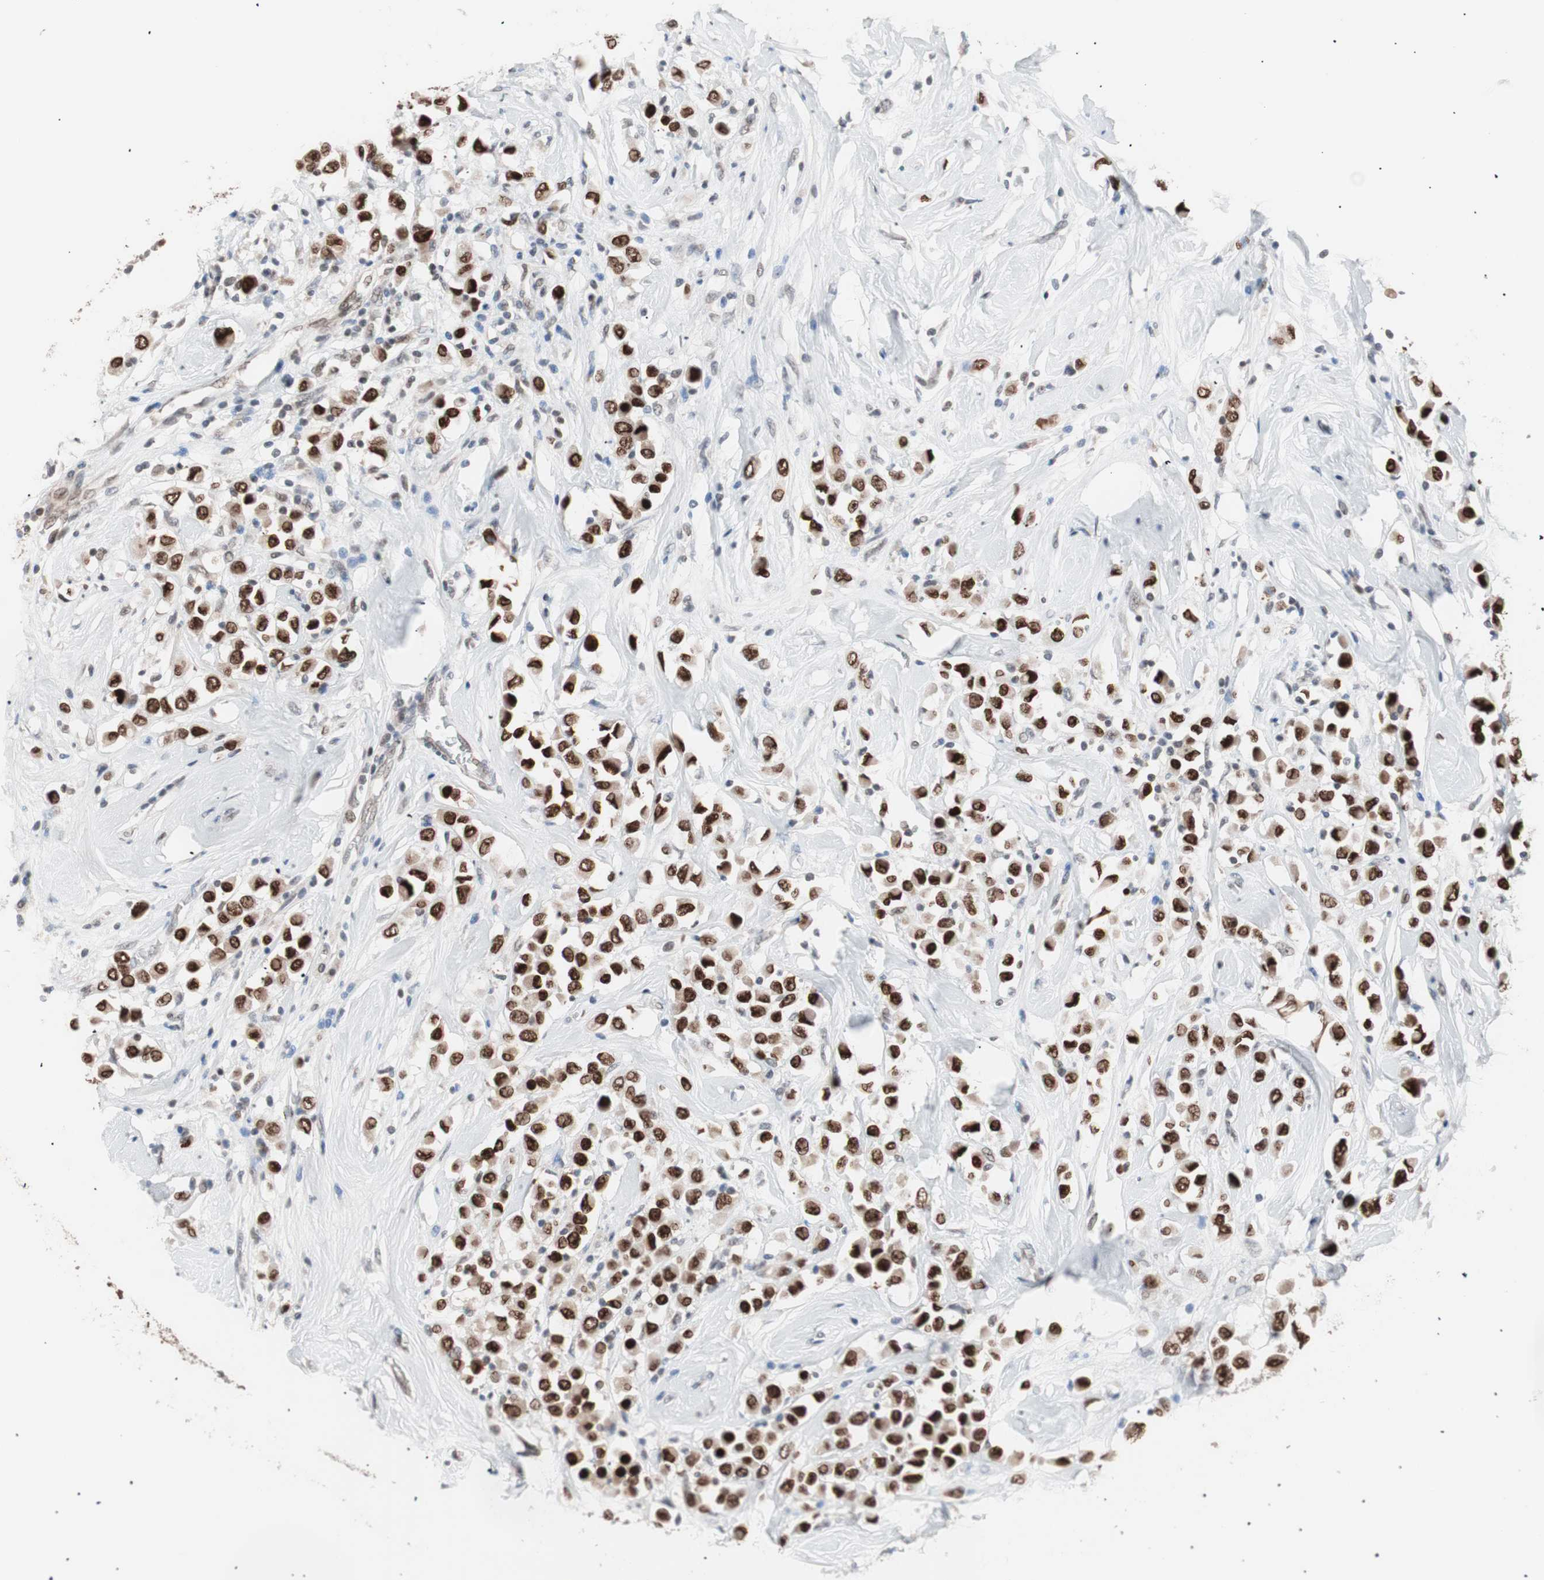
{"staining": {"intensity": "strong", "quantity": ">75%", "location": "nuclear"}, "tissue": "breast cancer", "cell_type": "Tumor cells", "image_type": "cancer", "snomed": [{"axis": "morphology", "description": "Duct carcinoma"}, {"axis": "topography", "description": "Breast"}], "caption": "IHC staining of breast infiltrating ductal carcinoma, which demonstrates high levels of strong nuclear staining in about >75% of tumor cells indicating strong nuclear protein expression. The staining was performed using DAB (brown) for protein detection and nuclei were counterstained in hematoxylin (blue).", "gene": "LIG3", "patient": {"sex": "female", "age": 61}}